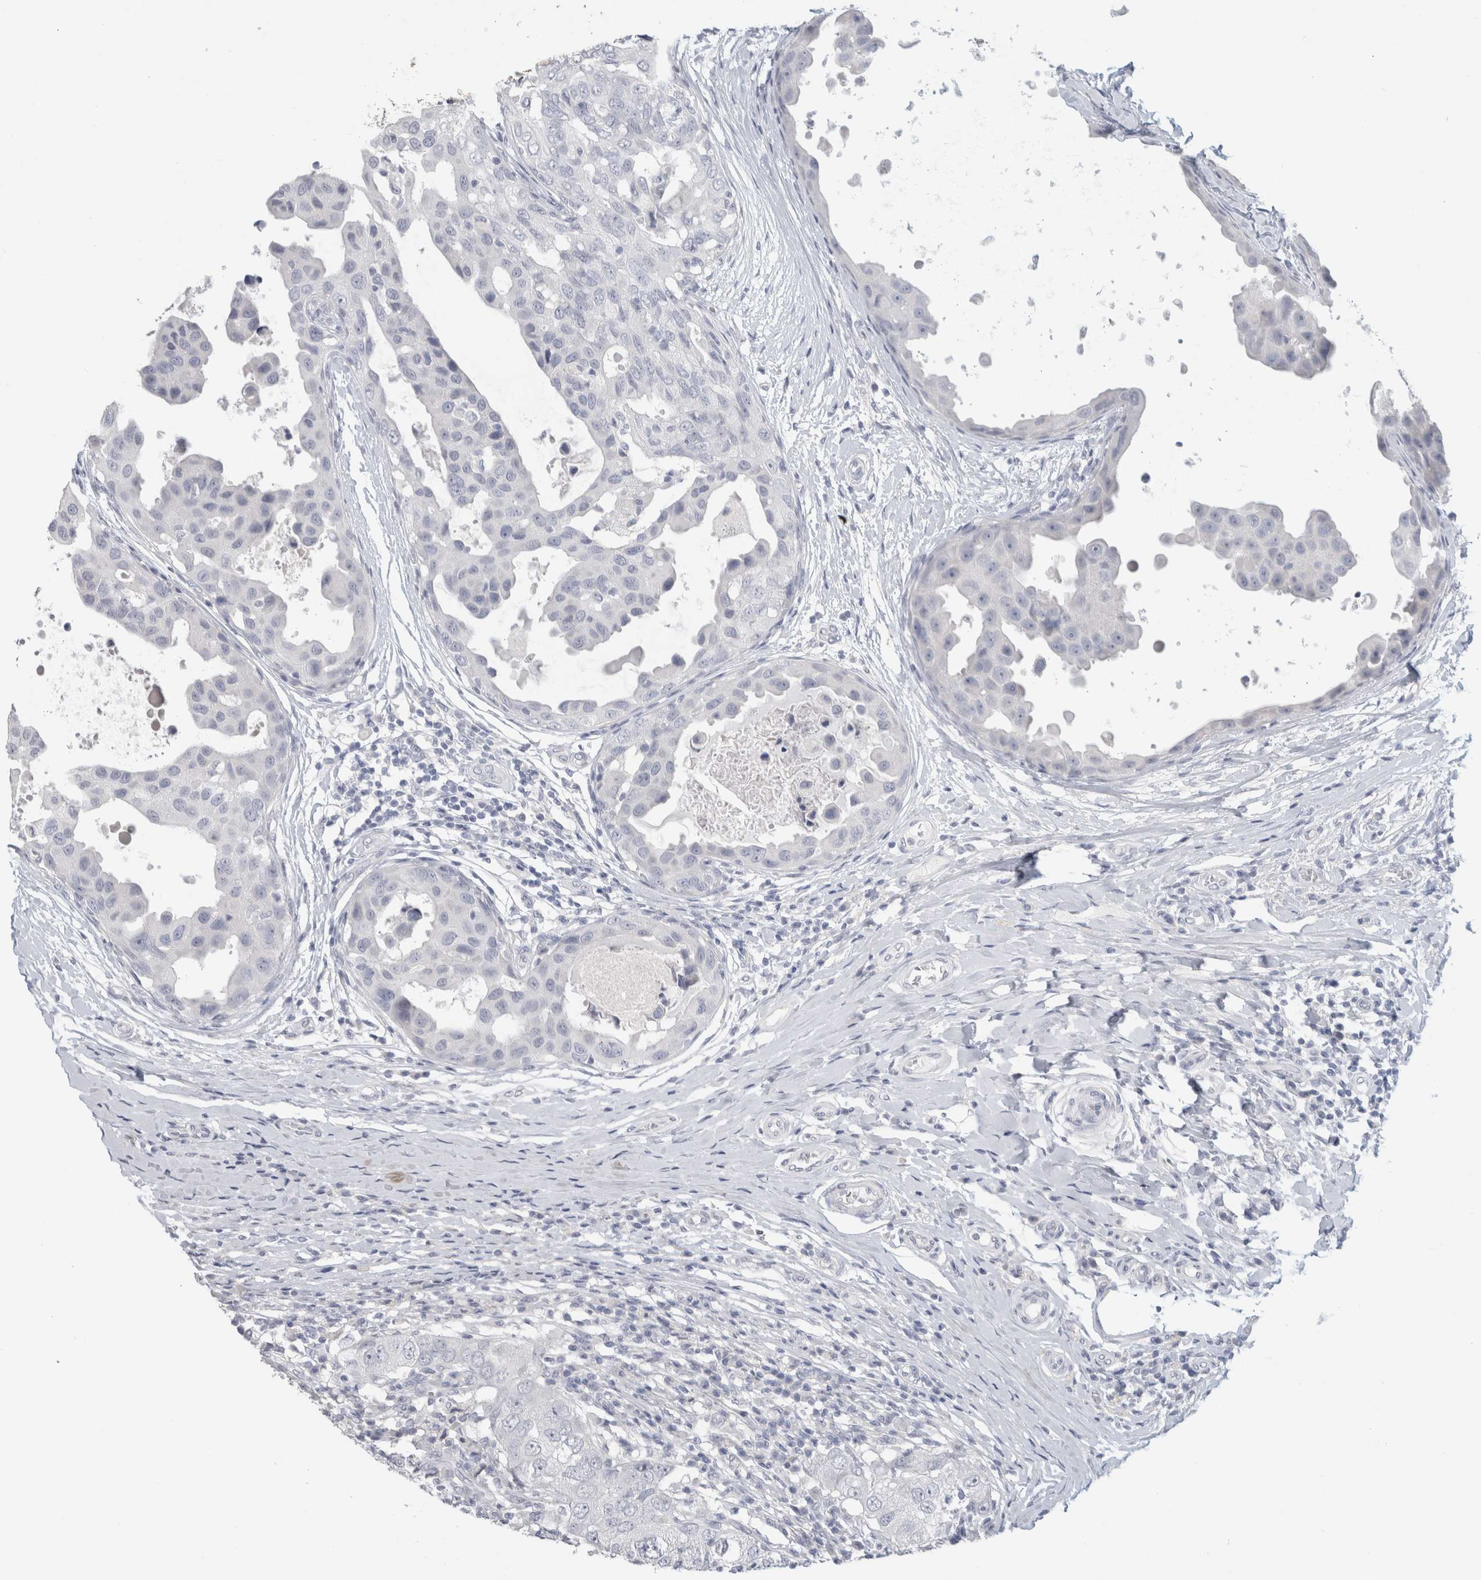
{"staining": {"intensity": "negative", "quantity": "none", "location": "none"}, "tissue": "breast cancer", "cell_type": "Tumor cells", "image_type": "cancer", "snomed": [{"axis": "morphology", "description": "Duct carcinoma"}, {"axis": "topography", "description": "Breast"}], "caption": "This is a photomicrograph of IHC staining of infiltrating ductal carcinoma (breast), which shows no staining in tumor cells.", "gene": "SLC6A1", "patient": {"sex": "female", "age": 27}}